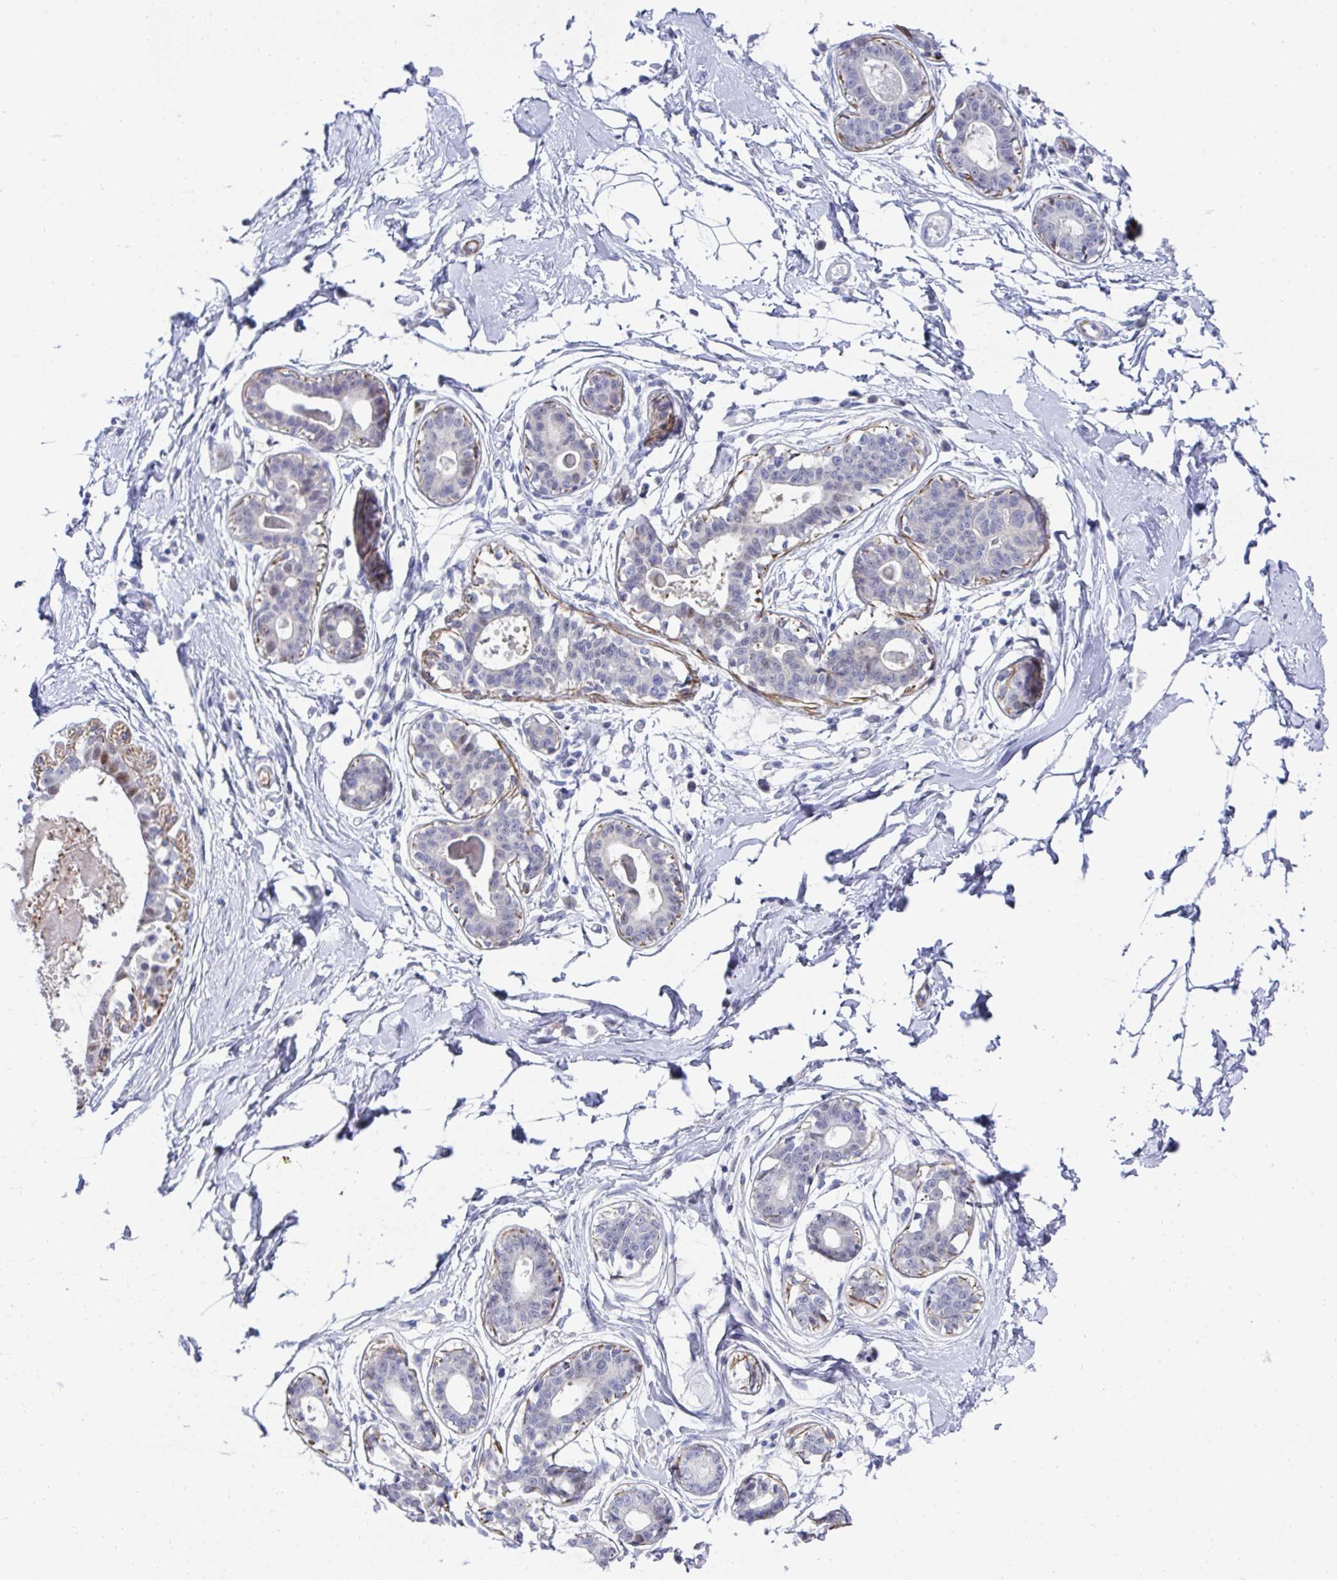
{"staining": {"intensity": "negative", "quantity": "none", "location": "none"}, "tissue": "breast", "cell_type": "Adipocytes", "image_type": "normal", "snomed": [{"axis": "morphology", "description": "Normal tissue, NOS"}, {"axis": "topography", "description": "Breast"}], "caption": "Immunohistochemical staining of normal human breast shows no significant expression in adipocytes. Nuclei are stained in blue.", "gene": "FBXL13", "patient": {"sex": "female", "age": 45}}